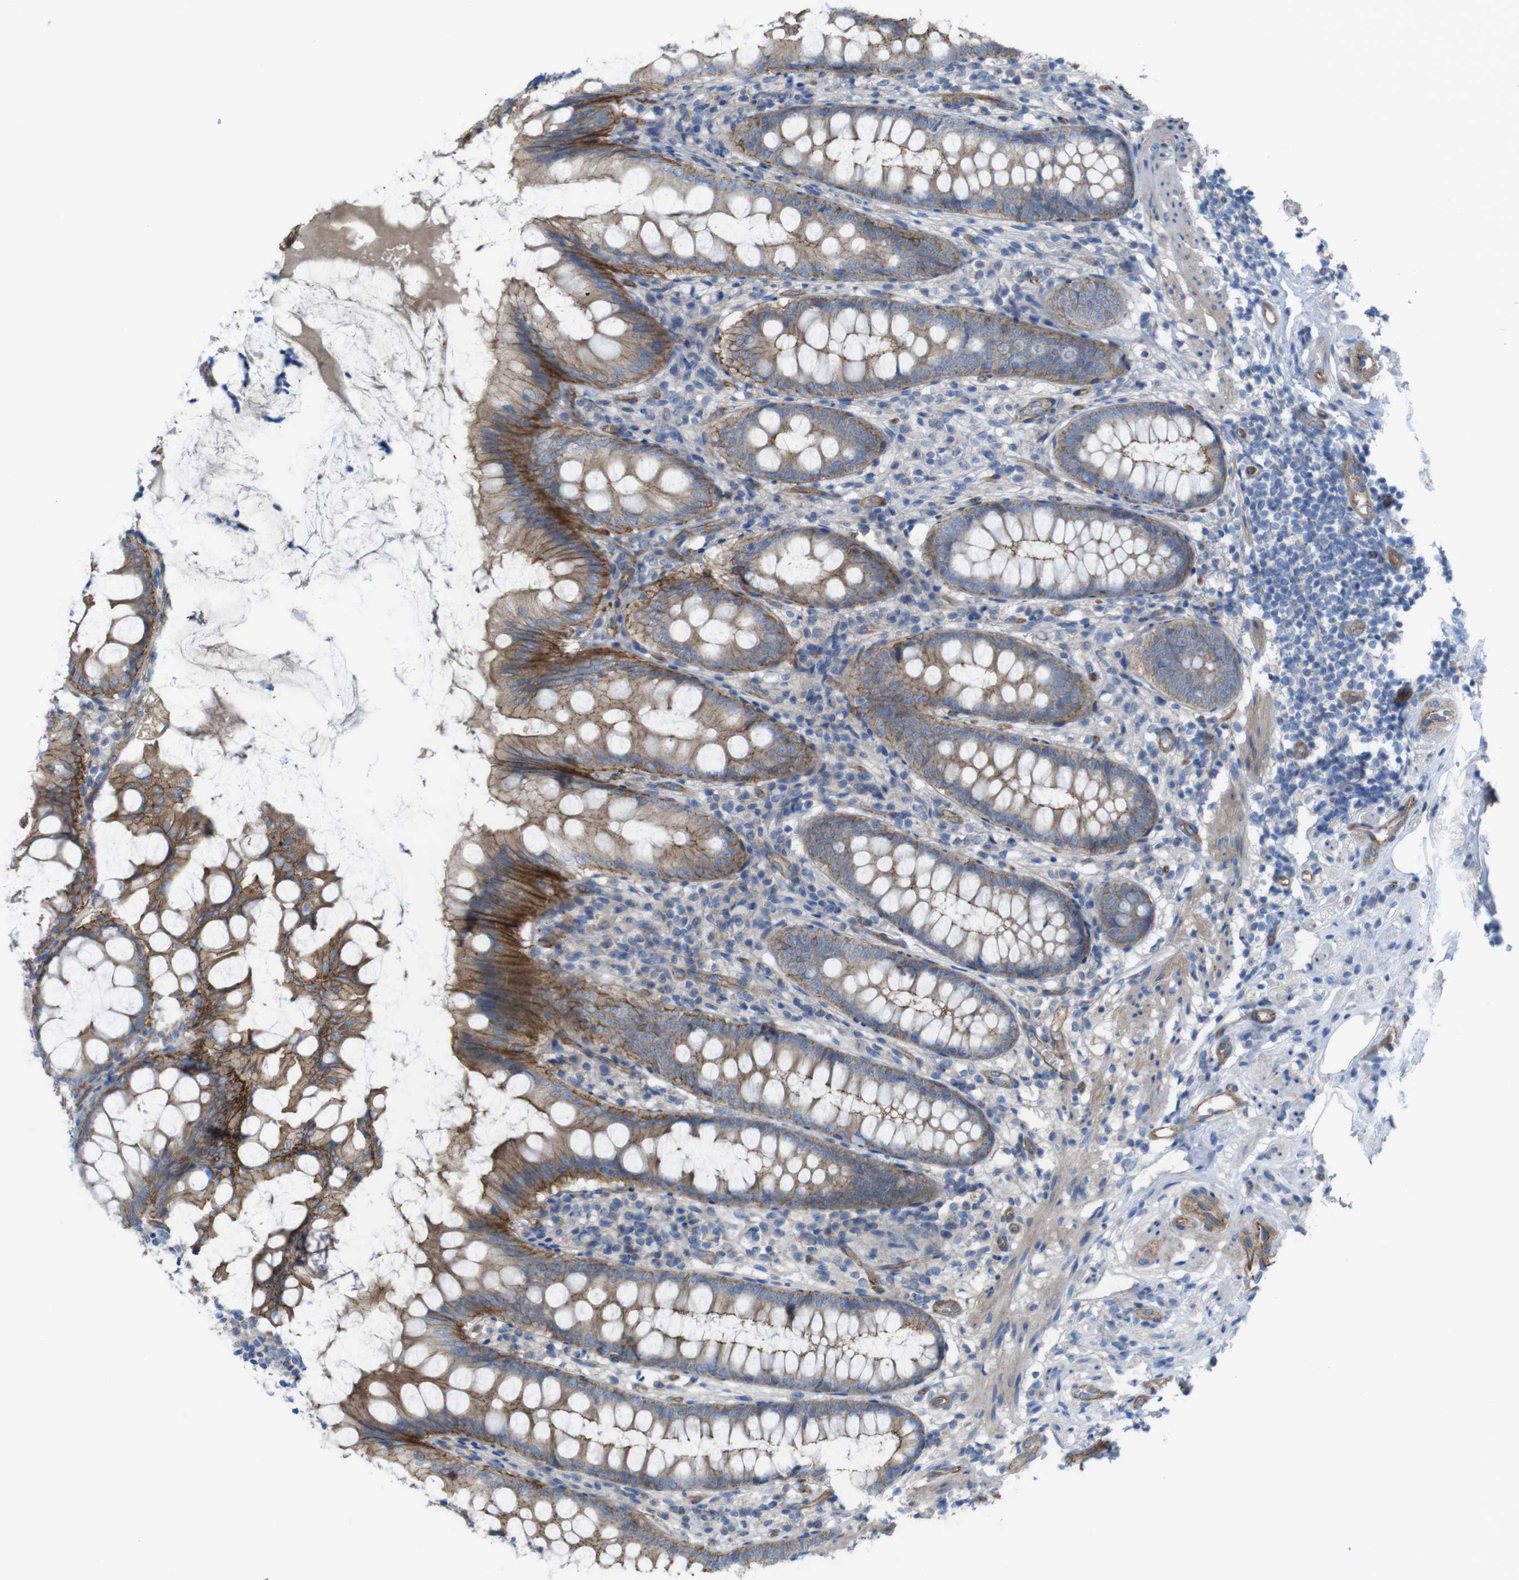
{"staining": {"intensity": "strong", "quantity": ">75%", "location": "cytoplasmic/membranous"}, "tissue": "appendix", "cell_type": "Glandular cells", "image_type": "normal", "snomed": [{"axis": "morphology", "description": "Normal tissue, NOS"}, {"axis": "topography", "description": "Appendix"}], "caption": "This image reveals immunohistochemistry staining of benign appendix, with high strong cytoplasmic/membranous positivity in about >75% of glandular cells.", "gene": "PREX2", "patient": {"sex": "female", "age": 77}}